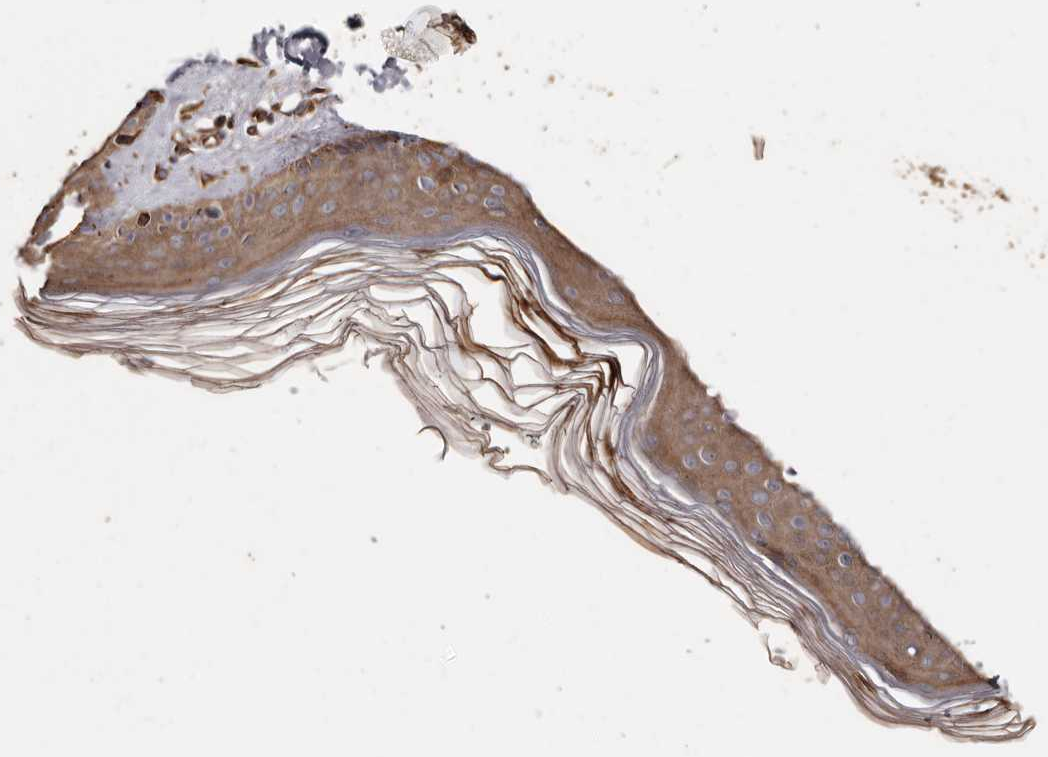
{"staining": {"intensity": "moderate", "quantity": ">75%", "location": "cytoplasmic/membranous"}, "tissue": "skin", "cell_type": "Fibroblasts", "image_type": "normal", "snomed": [{"axis": "morphology", "description": "Normal tissue, NOS"}, {"axis": "topography", "description": "Skin"}], "caption": "Benign skin displays moderate cytoplasmic/membranous staining in approximately >75% of fibroblasts, visualized by immunohistochemistry. (Stains: DAB in brown, nuclei in blue, Microscopy: brightfield microscopy at high magnification).", "gene": "BRAT1", "patient": {"sex": "female", "age": 64}}